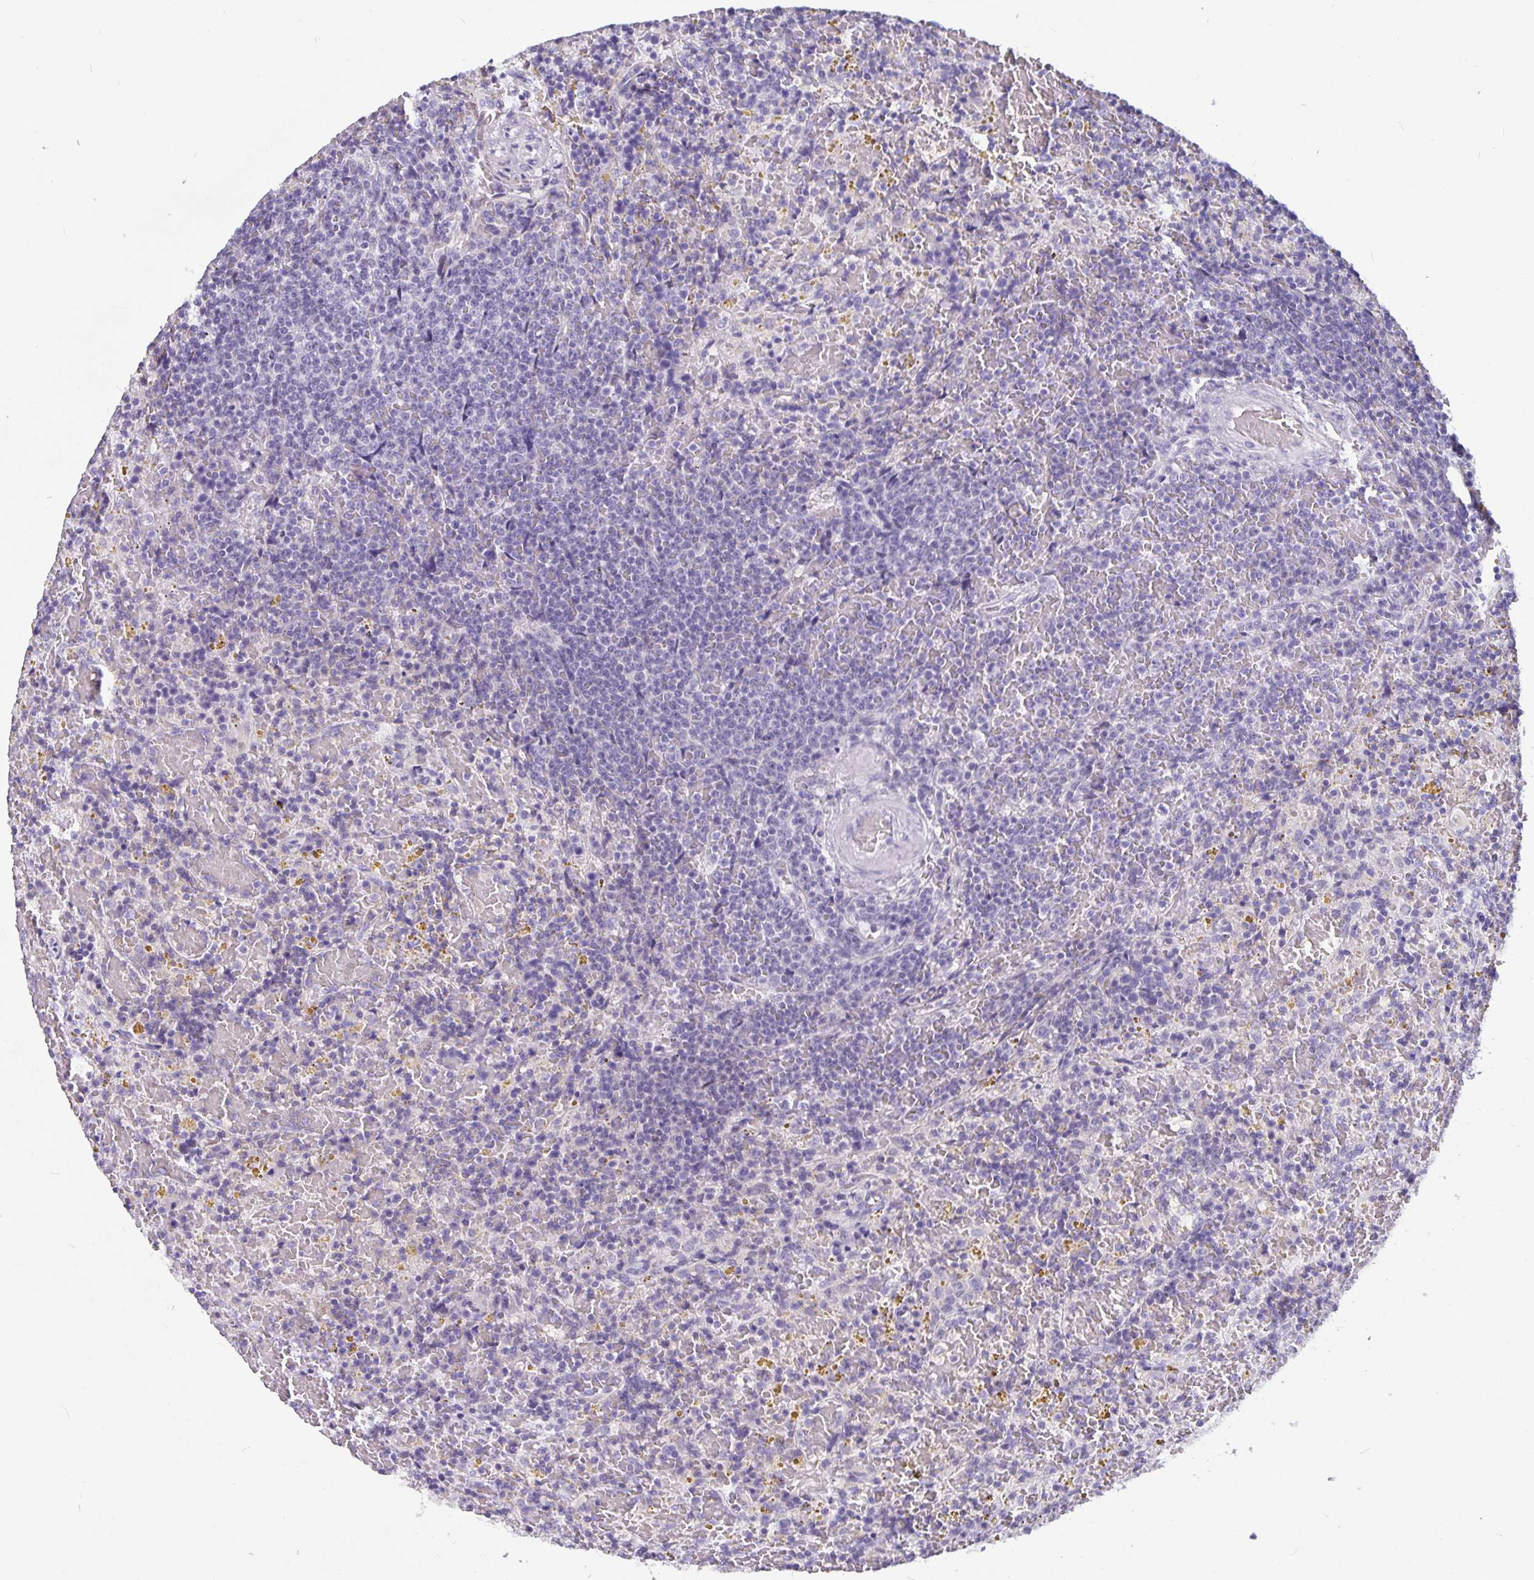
{"staining": {"intensity": "negative", "quantity": "none", "location": "none"}, "tissue": "lymphoma", "cell_type": "Tumor cells", "image_type": "cancer", "snomed": [{"axis": "morphology", "description": "Malignant lymphoma, non-Hodgkin's type, Low grade"}, {"axis": "topography", "description": "Spleen"}], "caption": "Immunohistochemistry (IHC) of lymphoma shows no expression in tumor cells.", "gene": "OLIG2", "patient": {"sex": "female", "age": 65}}